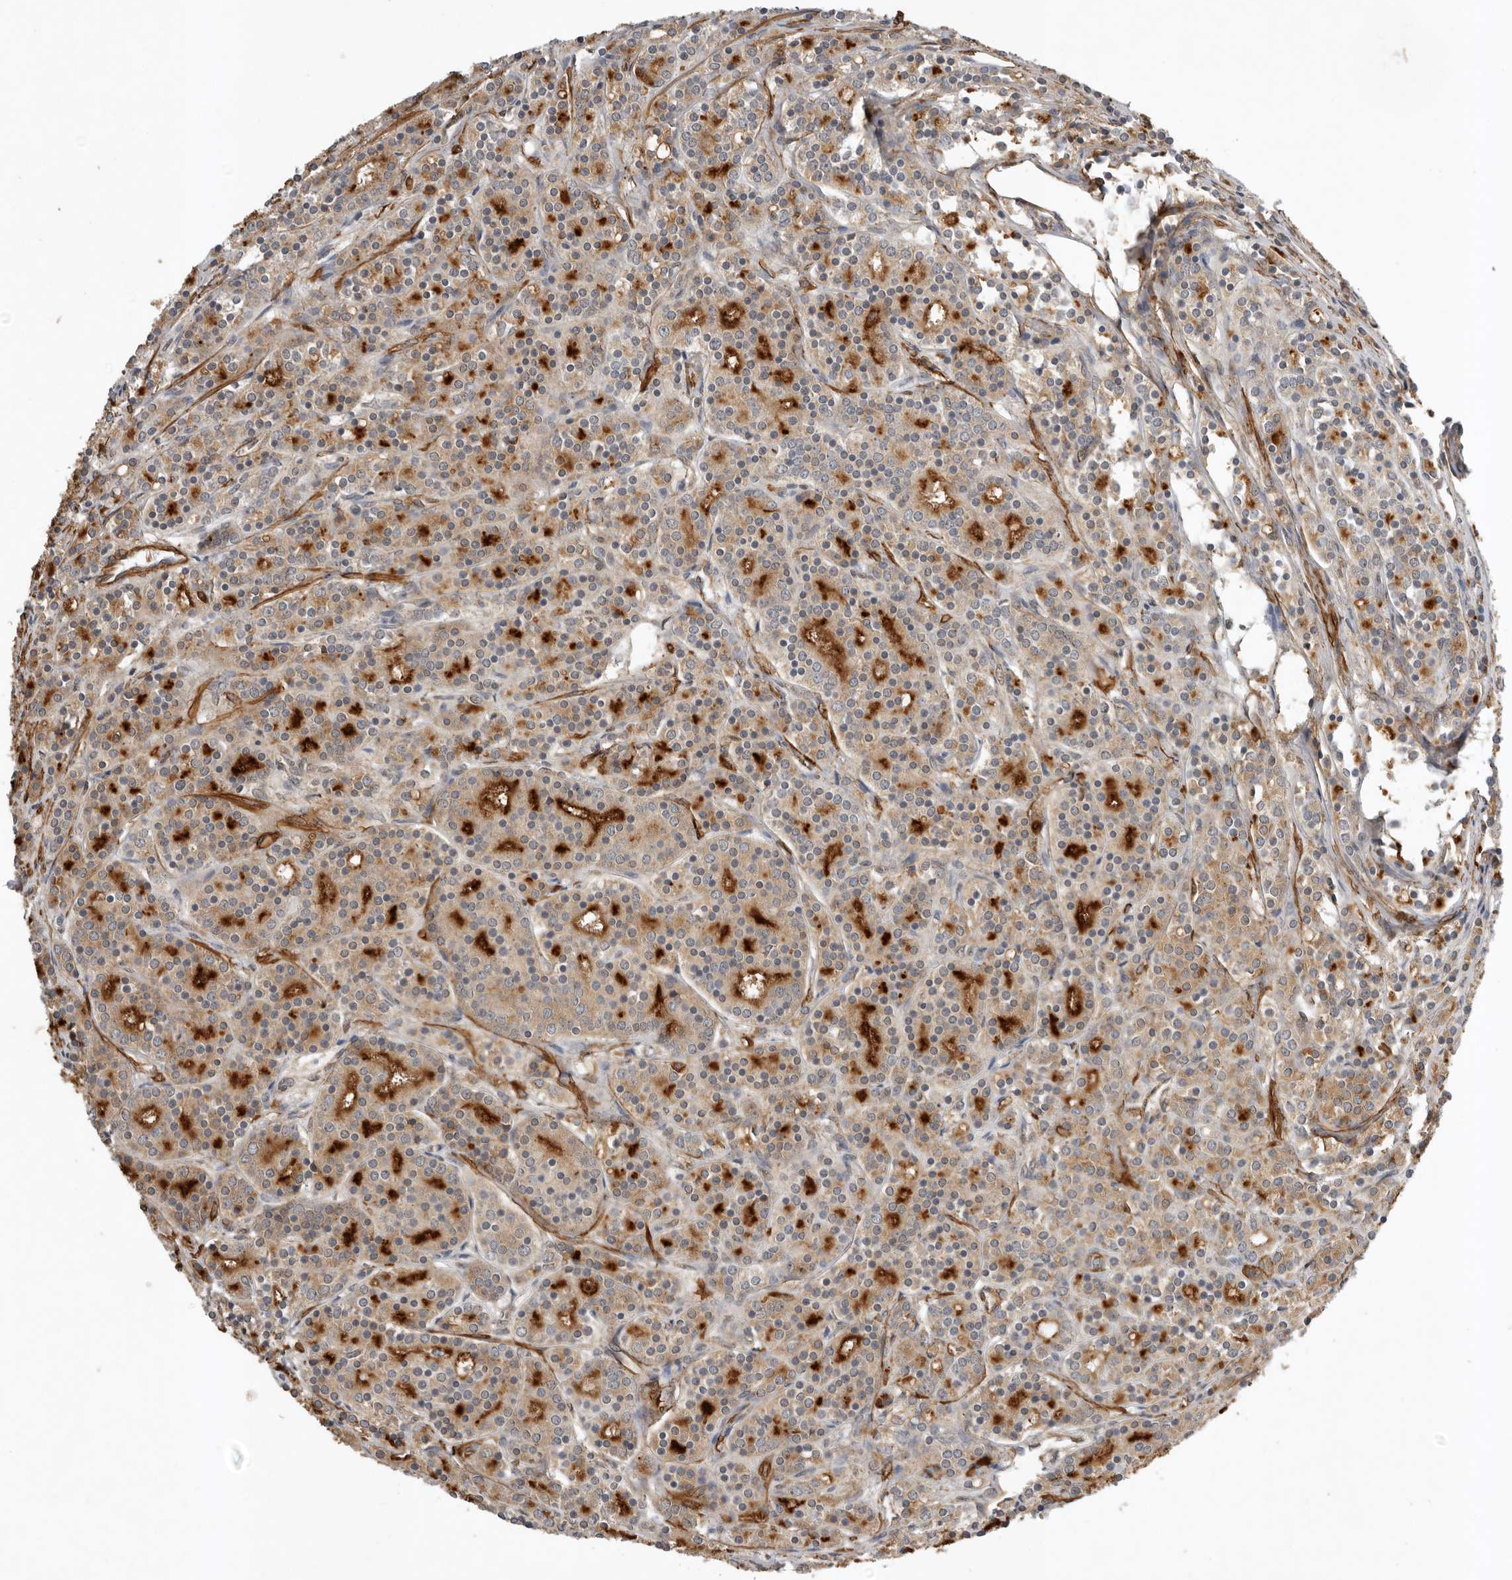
{"staining": {"intensity": "strong", "quantity": "25%-75%", "location": "cytoplasmic/membranous"}, "tissue": "prostate cancer", "cell_type": "Tumor cells", "image_type": "cancer", "snomed": [{"axis": "morphology", "description": "Adenocarcinoma, High grade"}, {"axis": "topography", "description": "Prostate"}], "caption": "Immunohistochemistry histopathology image of human prostate cancer stained for a protein (brown), which reveals high levels of strong cytoplasmic/membranous expression in about 25%-75% of tumor cells.", "gene": "RNF157", "patient": {"sex": "male", "age": 62}}